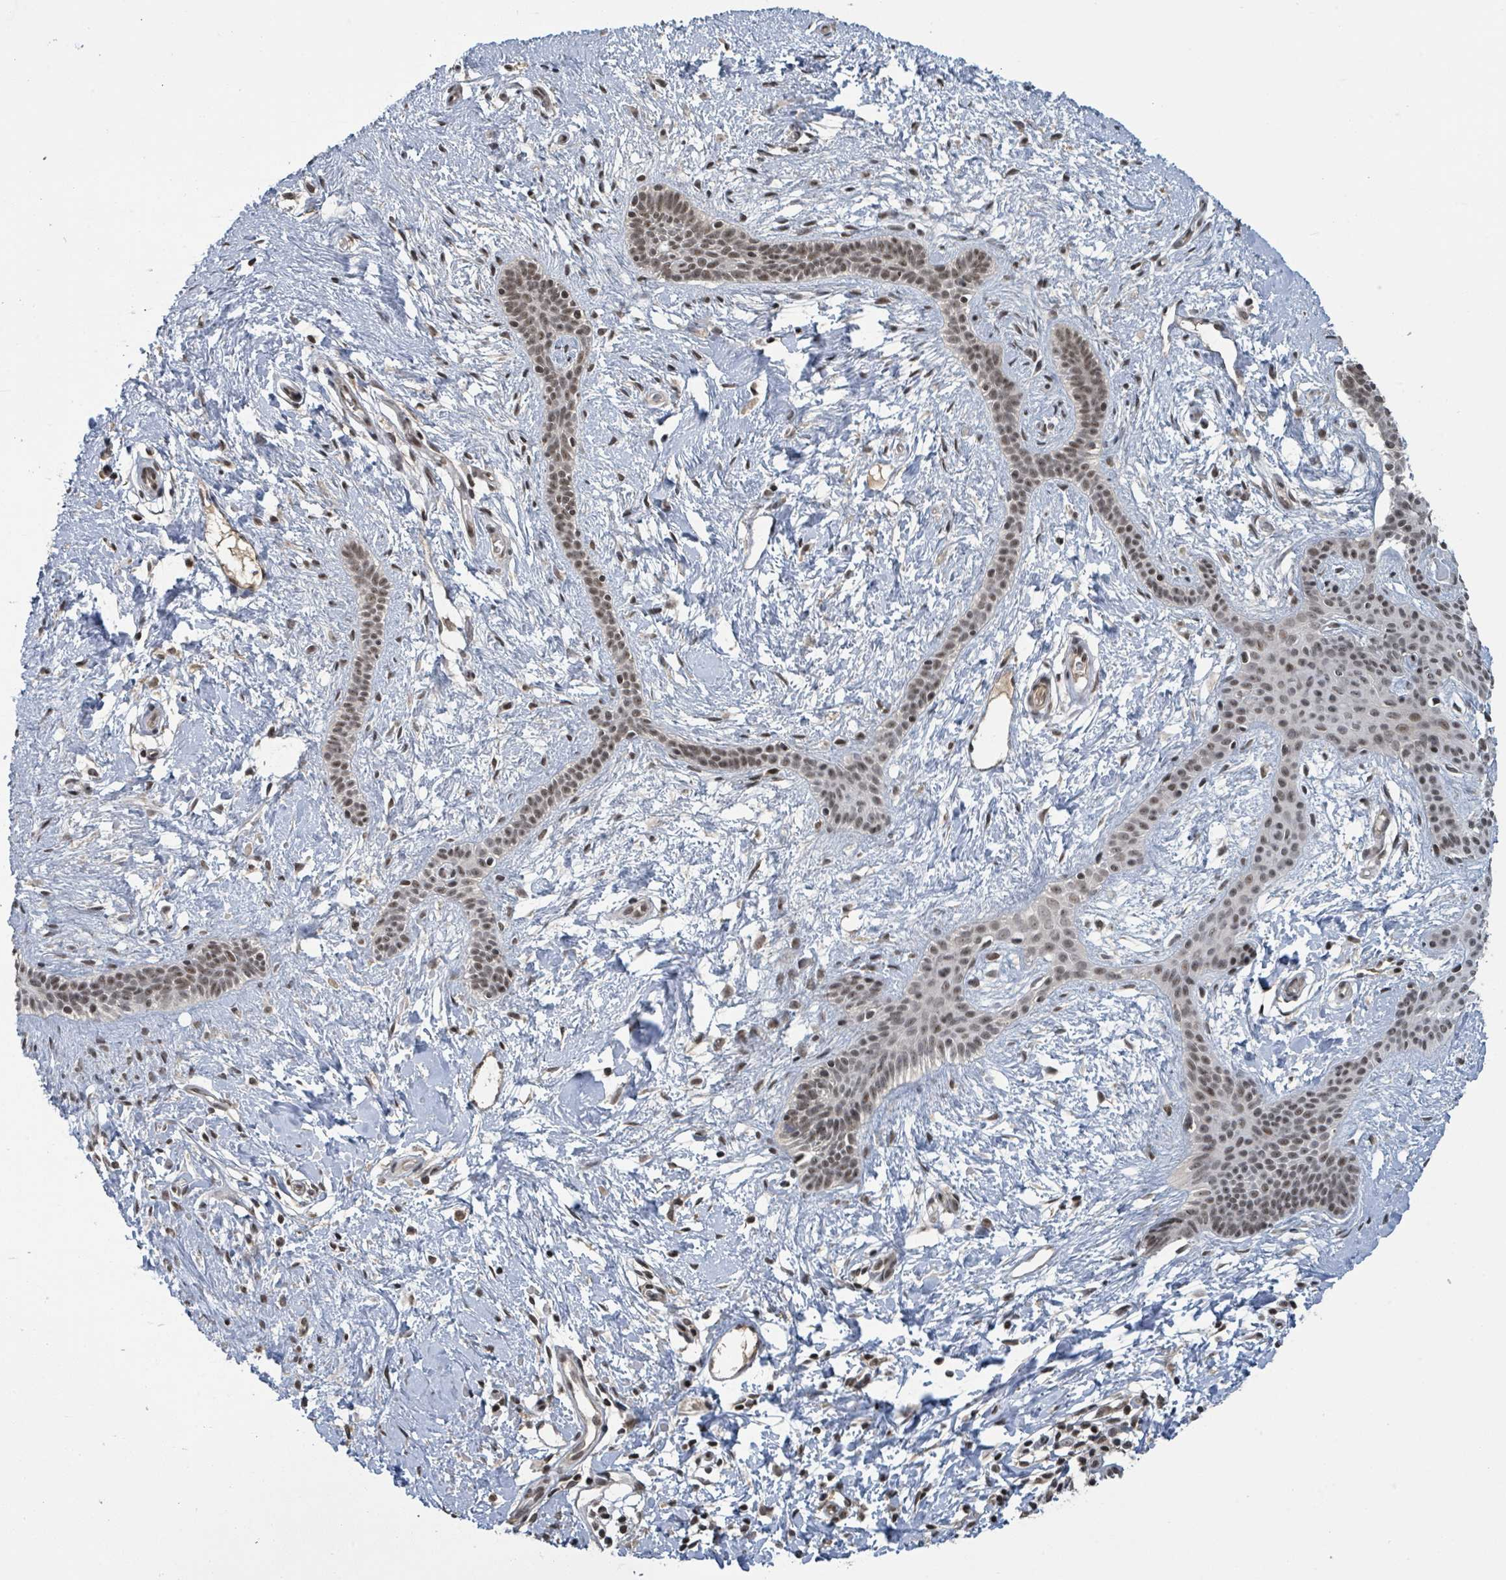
{"staining": {"intensity": "moderate", "quantity": ">75%", "location": "nuclear"}, "tissue": "skin cancer", "cell_type": "Tumor cells", "image_type": "cancer", "snomed": [{"axis": "morphology", "description": "Basal cell carcinoma"}, {"axis": "topography", "description": "Skin"}], "caption": "The photomicrograph displays immunohistochemical staining of skin basal cell carcinoma. There is moderate nuclear positivity is identified in approximately >75% of tumor cells. (Stains: DAB in brown, nuclei in blue, Microscopy: brightfield microscopy at high magnification).", "gene": "ZBTB14", "patient": {"sex": "male", "age": 78}}